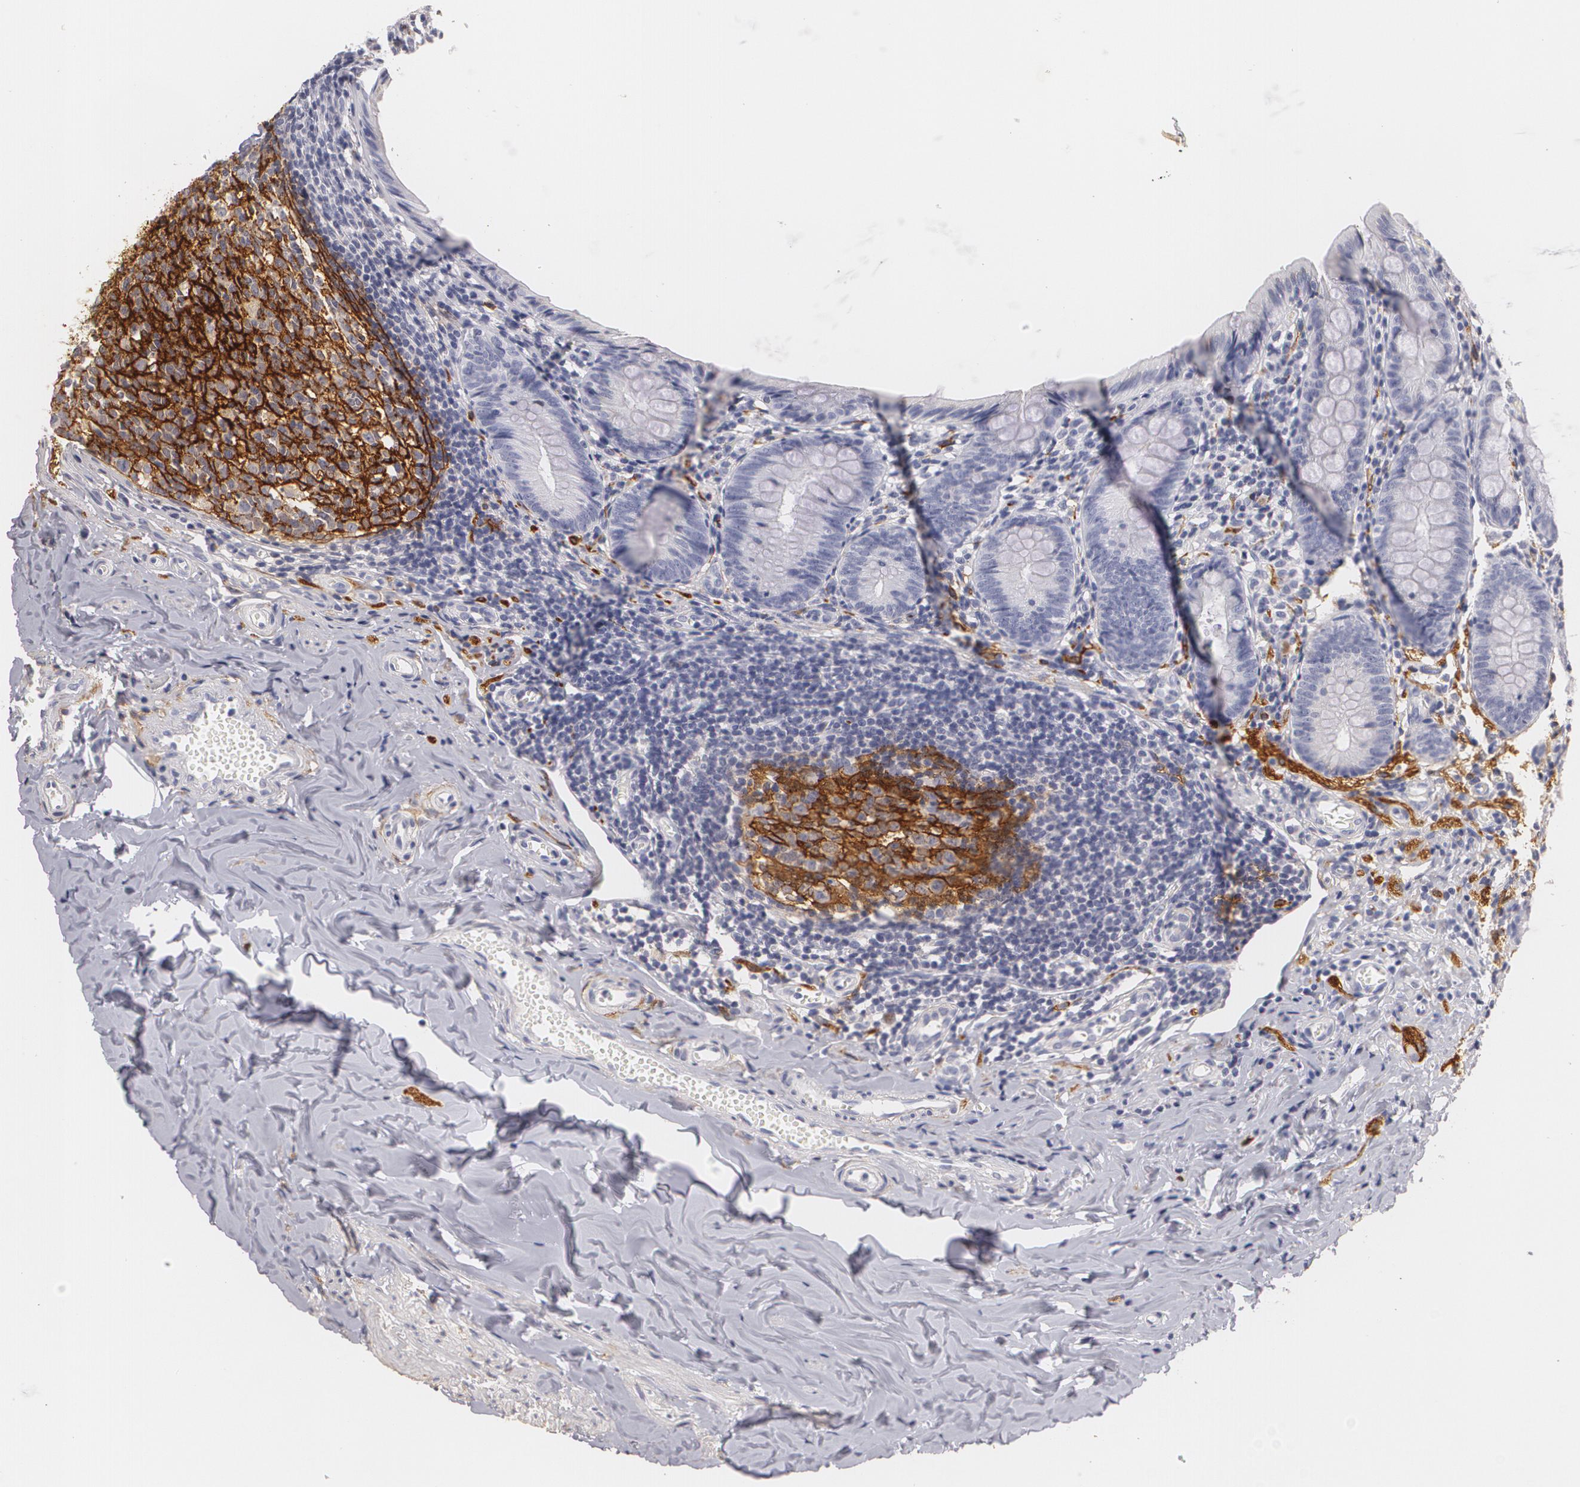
{"staining": {"intensity": "negative", "quantity": "none", "location": "none"}, "tissue": "appendix", "cell_type": "Glandular cells", "image_type": "normal", "snomed": [{"axis": "morphology", "description": "Normal tissue, NOS"}, {"axis": "topography", "description": "Appendix"}], "caption": "The IHC micrograph has no significant expression in glandular cells of appendix. (DAB (3,3'-diaminobenzidine) IHC visualized using brightfield microscopy, high magnification).", "gene": "NGFR", "patient": {"sex": "female", "age": 17}}